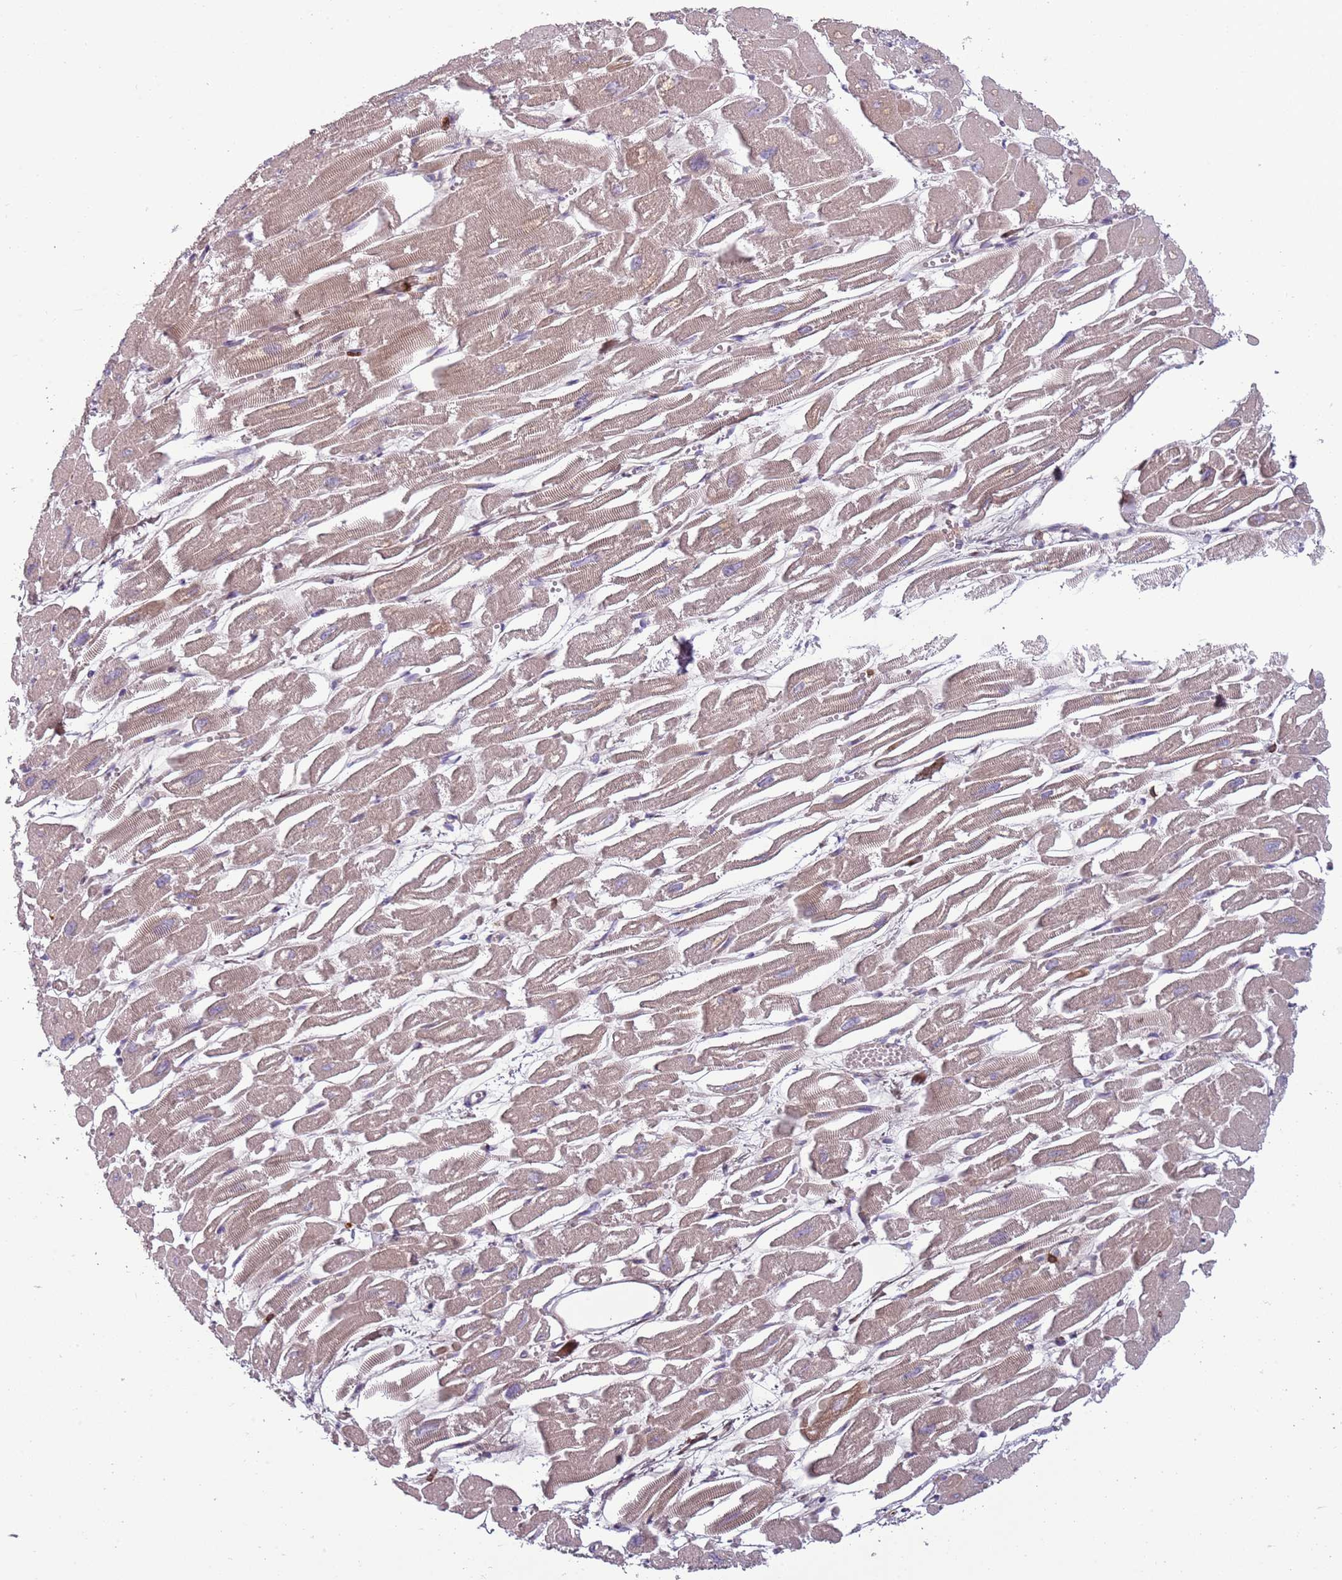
{"staining": {"intensity": "moderate", "quantity": "25%-75%", "location": "cytoplasmic/membranous"}, "tissue": "heart muscle", "cell_type": "Cardiomyocytes", "image_type": "normal", "snomed": [{"axis": "morphology", "description": "Normal tissue, NOS"}, {"axis": "topography", "description": "Heart"}], "caption": "Immunohistochemistry (IHC) (DAB) staining of benign human heart muscle exhibits moderate cytoplasmic/membranous protein expression in approximately 25%-75% of cardiomyocytes. Immunohistochemistry stains the protein in brown and the nuclei are stained blue.", "gene": "ZNF583", "patient": {"sex": "male", "age": 54}}